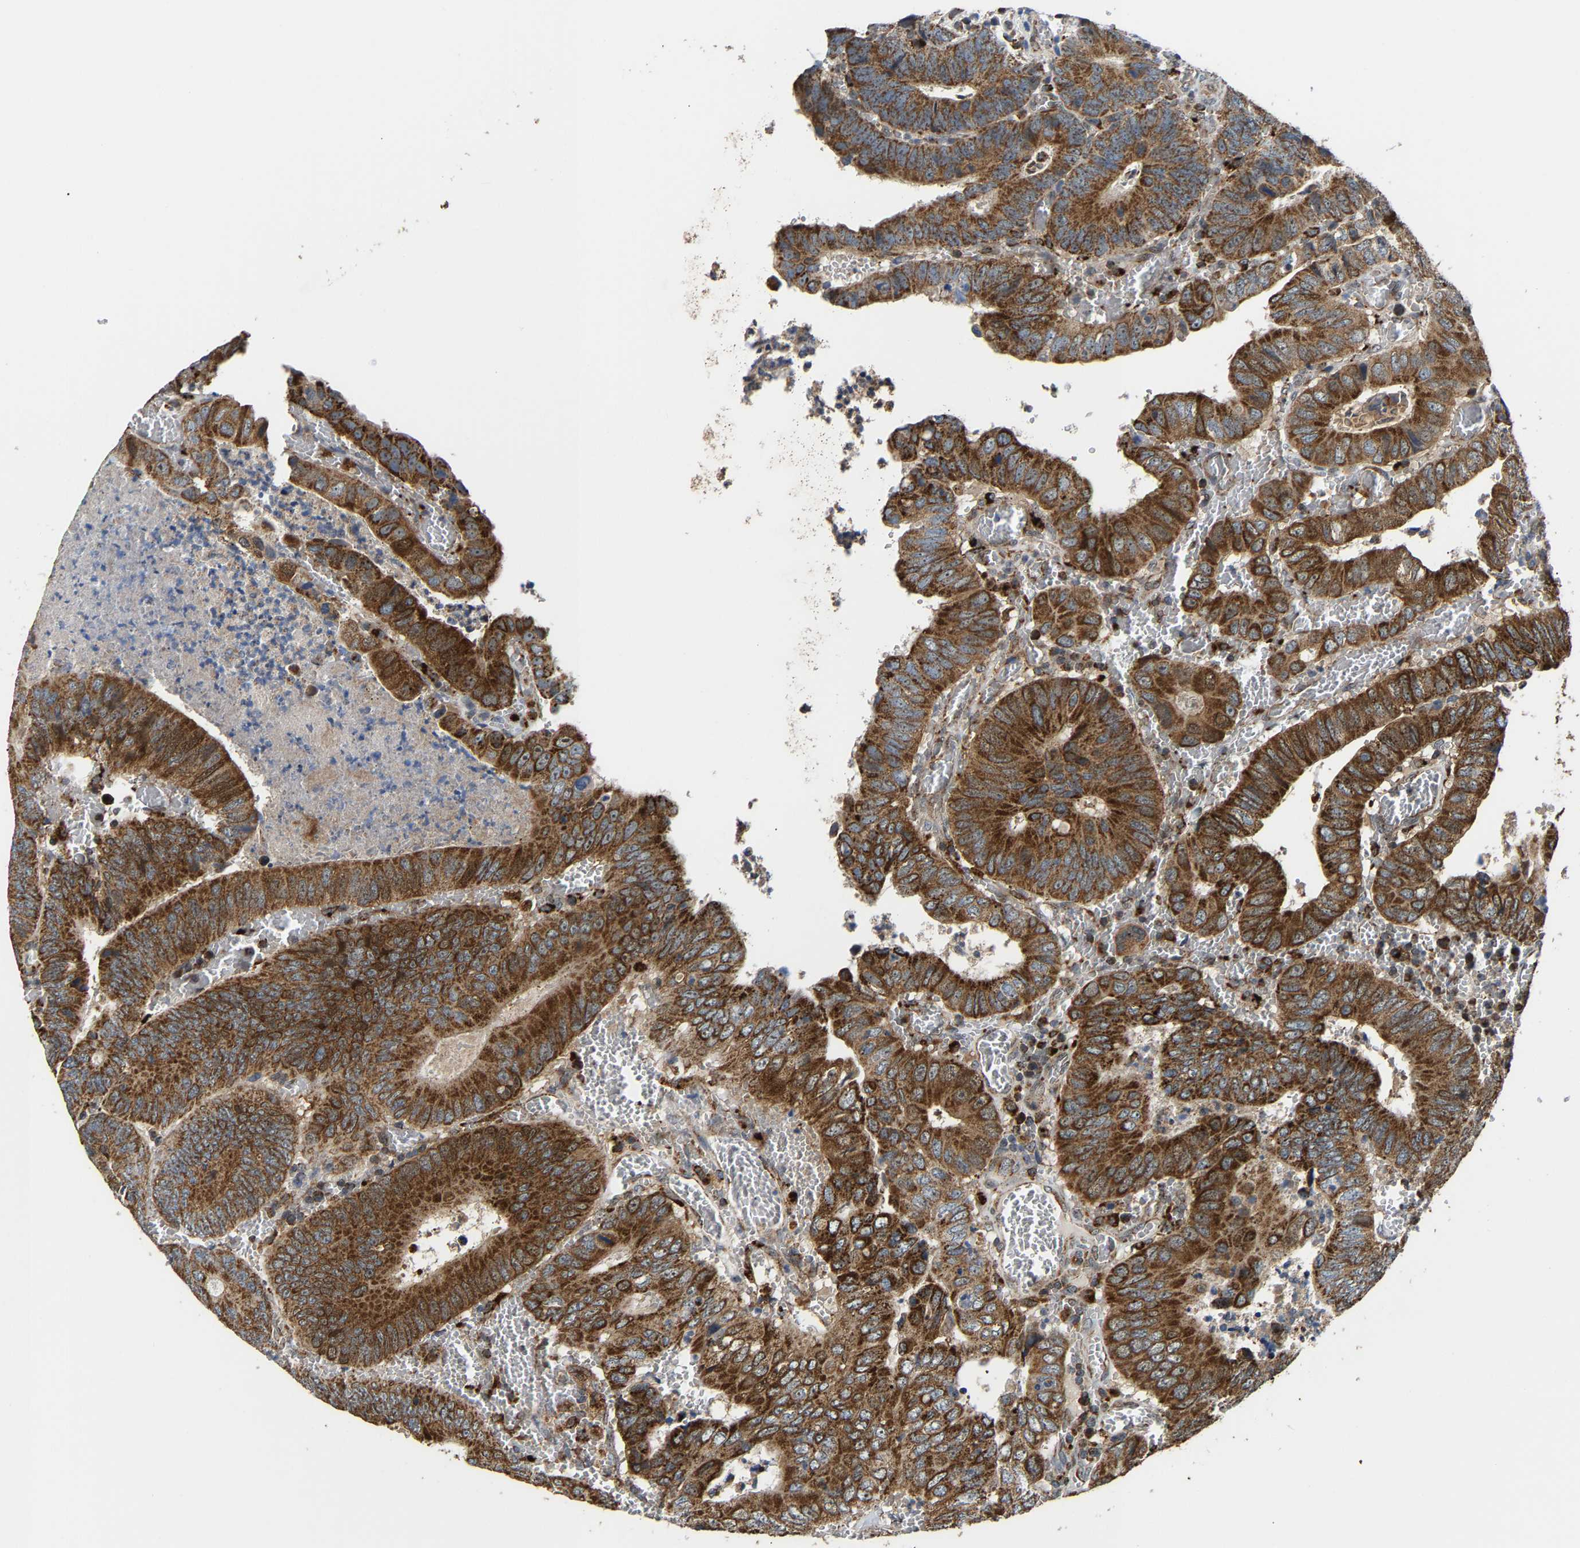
{"staining": {"intensity": "strong", "quantity": ">75%", "location": "cytoplasmic/membranous"}, "tissue": "colorectal cancer", "cell_type": "Tumor cells", "image_type": "cancer", "snomed": [{"axis": "morphology", "description": "Inflammation, NOS"}, {"axis": "morphology", "description": "Adenocarcinoma, NOS"}, {"axis": "topography", "description": "Colon"}], "caption": "Adenocarcinoma (colorectal) stained with immunohistochemistry reveals strong cytoplasmic/membranous expression in approximately >75% of tumor cells. Immunohistochemistry stains the protein in brown and the nuclei are stained blue.", "gene": "GIMAP7", "patient": {"sex": "male", "age": 72}}